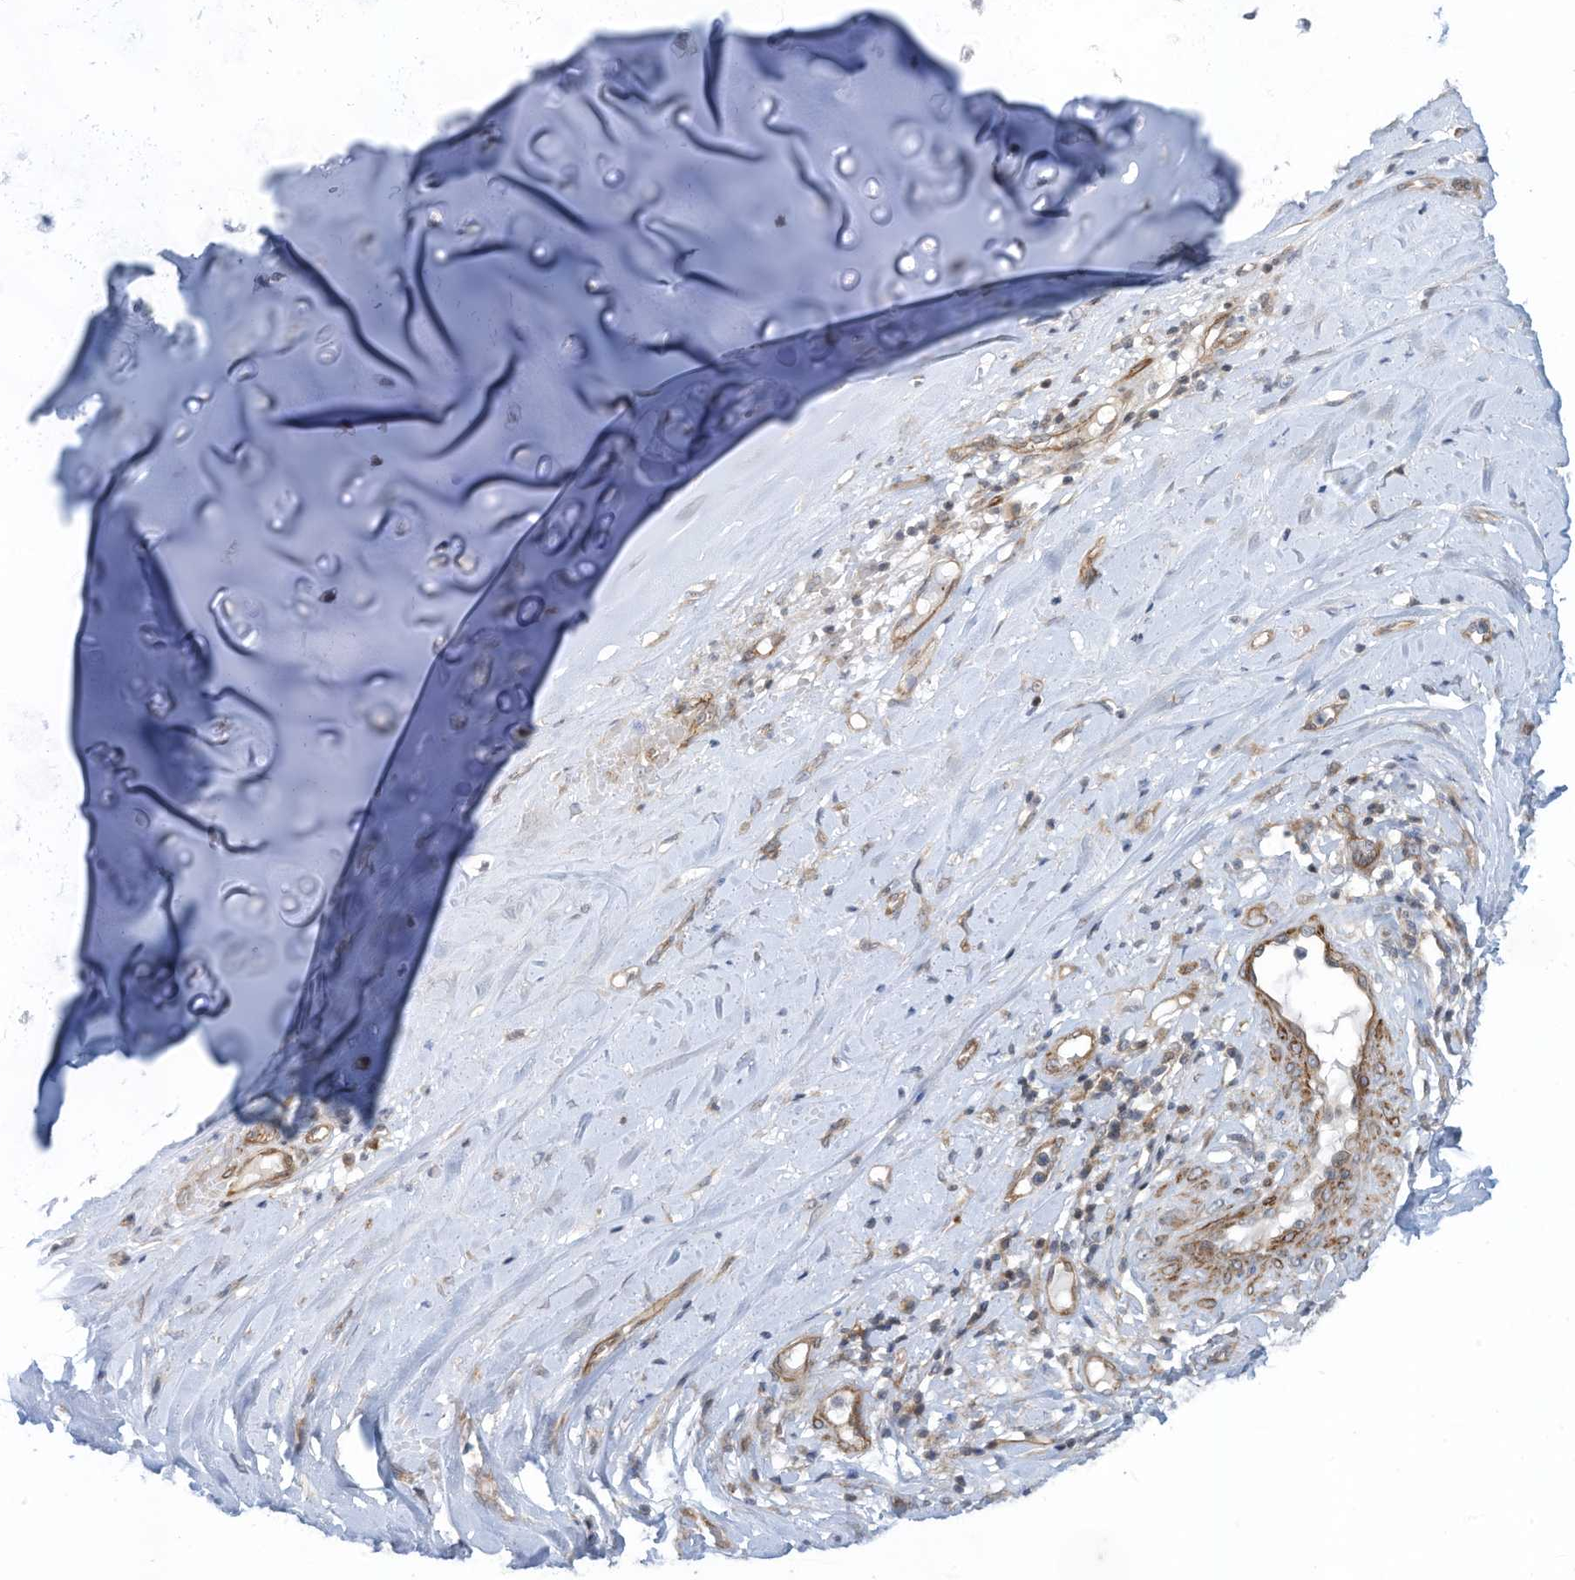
{"staining": {"intensity": "negative", "quantity": "none", "location": "none"}, "tissue": "adipose tissue", "cell_type": "Adipocytes", "image_type": "normal", "snomed": [{"axis": "morphology", "description": "Normal tissue, NOS"}, {"axis": "morphology", "description": "Basal cell carcinoma"}, {"axis": "topography", "description": "Cartilage tissue"}, {"axis": "topography", "description": "Nasopharynx"}, {"axis": "topography", "description": "Oral tissue"}], "caption": "IHC histopathology image of normal adipose tissue: adipose tissue stained with DAB demonstrates no significant protein positivity in adipocytes. The staining is performed using DAB (3,3'-diaminobenzidine) brown chromogen with nuclei counter-stained in using hematoxylin.", "gene": "GPATCH3", "patient": {"sex": "female", "age": 77}}